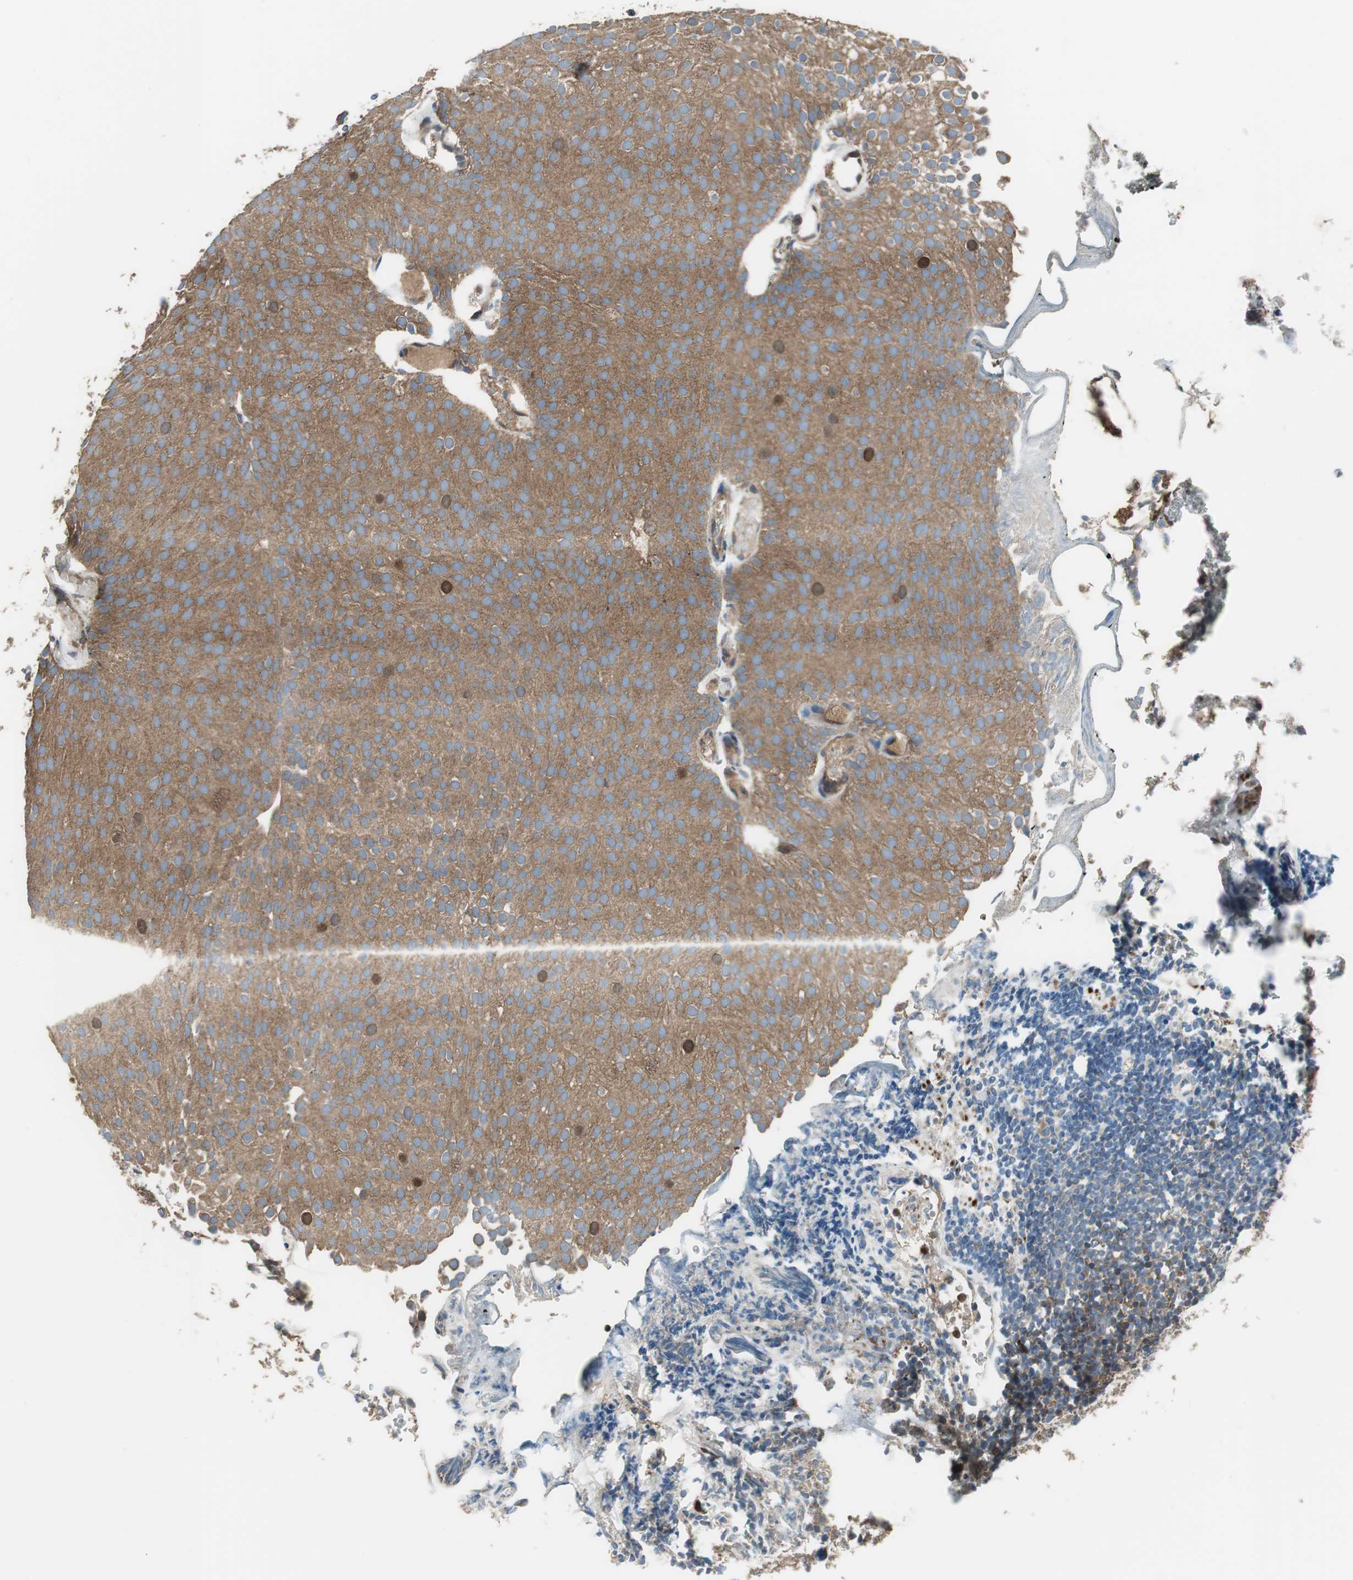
{"staining": {"intensity": "moderate", "quantity": ">75%", "location": "cytoplasmic/membranous"}, "tissue": "urothelial cancer", "cell_type": "Tumor cells", "image_type": "cancer", "snomed": [{"axis": "morphology", "description": "Urothelial carcinoma, Low grade"}, {"axis": "topography", "description": "Urinary bladder"}], "caption": "Tumor cells show medium levels of moderate cytoplasmic/membranous positivity in about >75% of cells in low-grade urothelial carcinoma.", "gene": "PI4KB", "patient": {"sex": "male", "age": 78}}